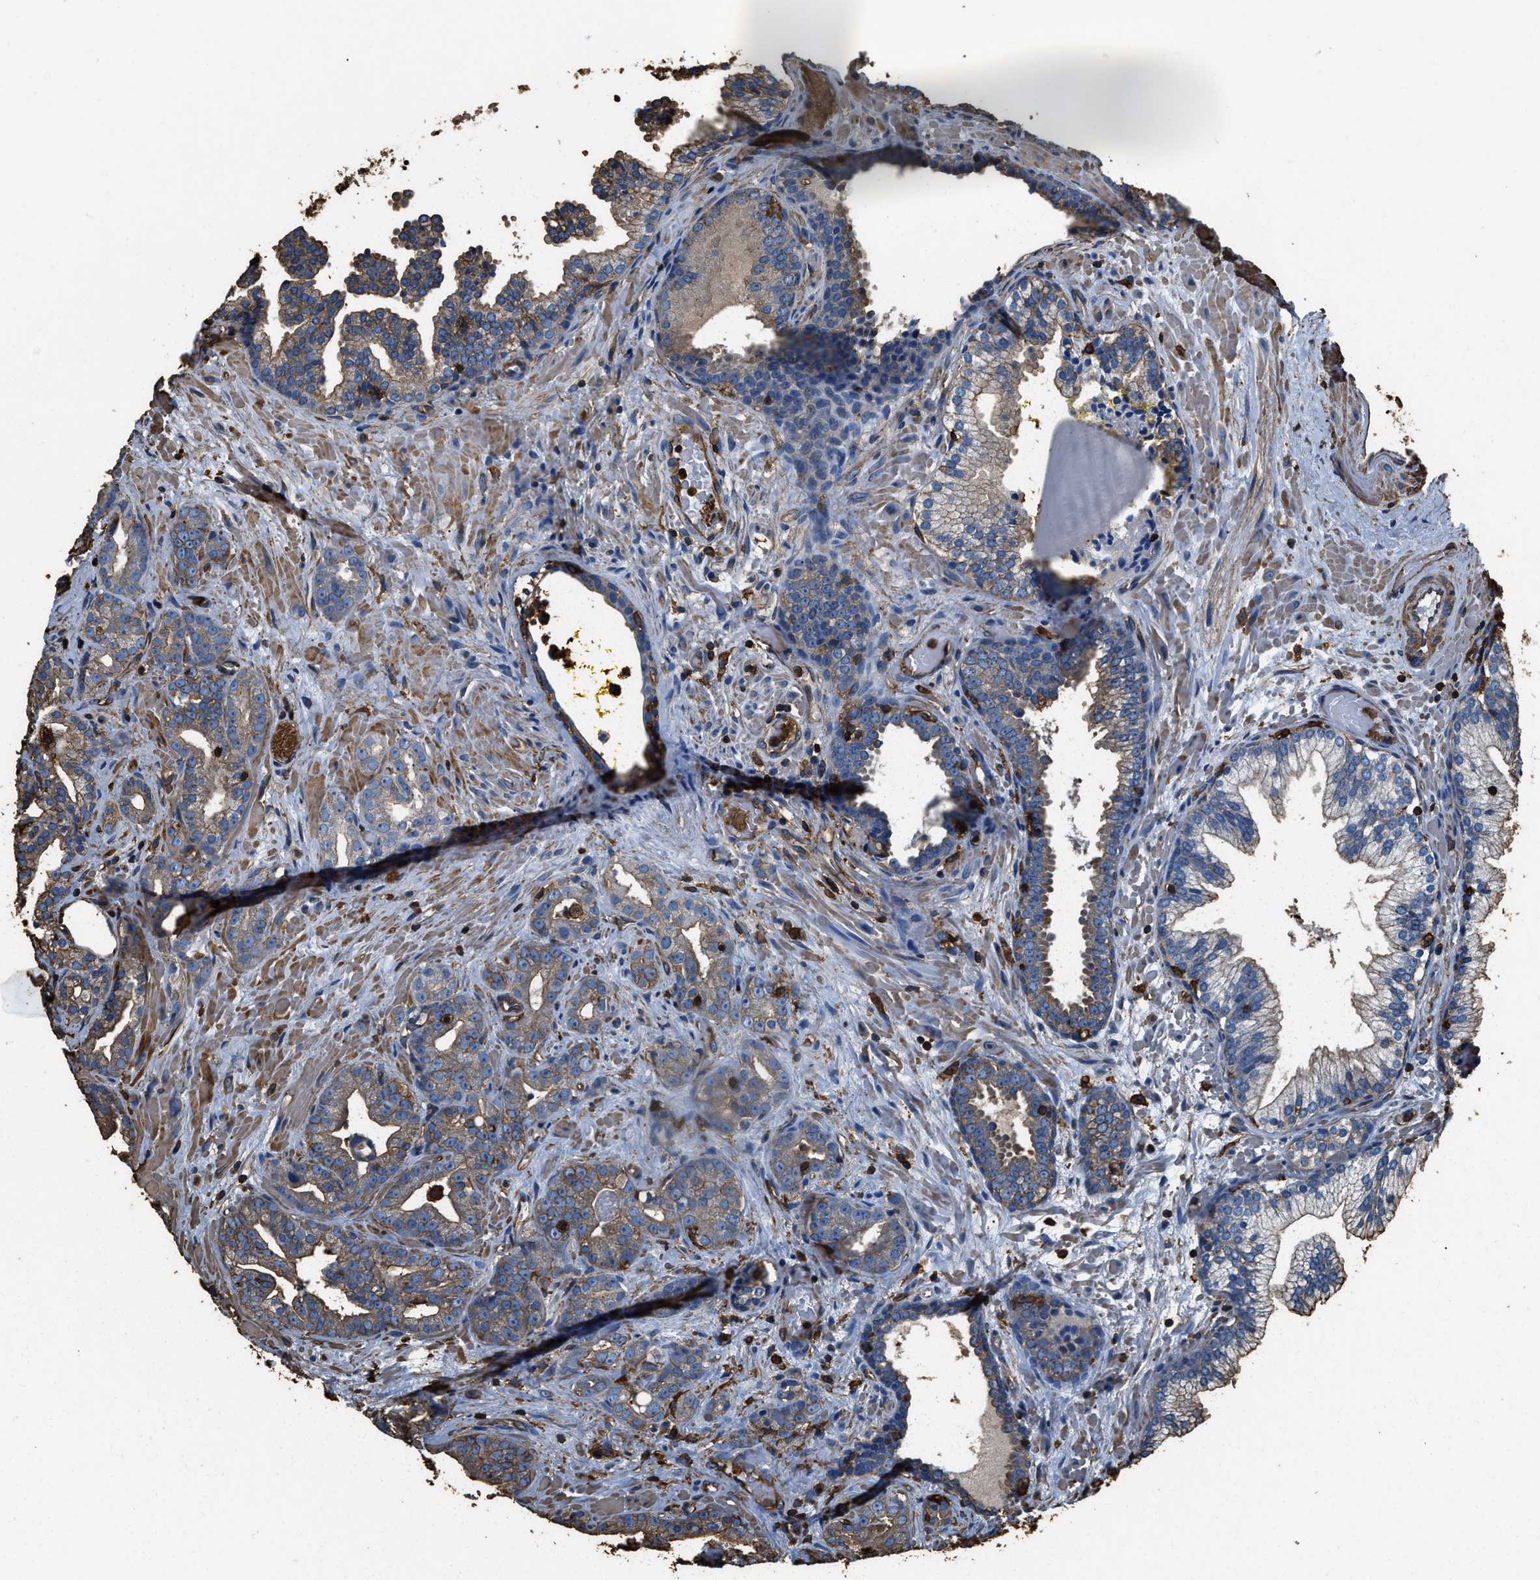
{"staining": {"intensity": "moderate", "quantity": ">75%", "location": "cytoplasmic/membranous"}, "tissue": "prostate cancer", "cell_type": "Tumor cells", "image_type": "cancer", "snomed": [{"axis": "morphology", "description": "Adenocarcinoma, Low grade"}, {"axis": "topography", "description": "Prostate"}], "caption": "Brown immunohistochemical staining in prostate cancer (low-grade adenocarcinoma) shows moderate cytoplasmic/membranous staining in approximately >75% of tumor cells.", "gene": "ACCS", "patient": {"sex": "male", "age": 63}}